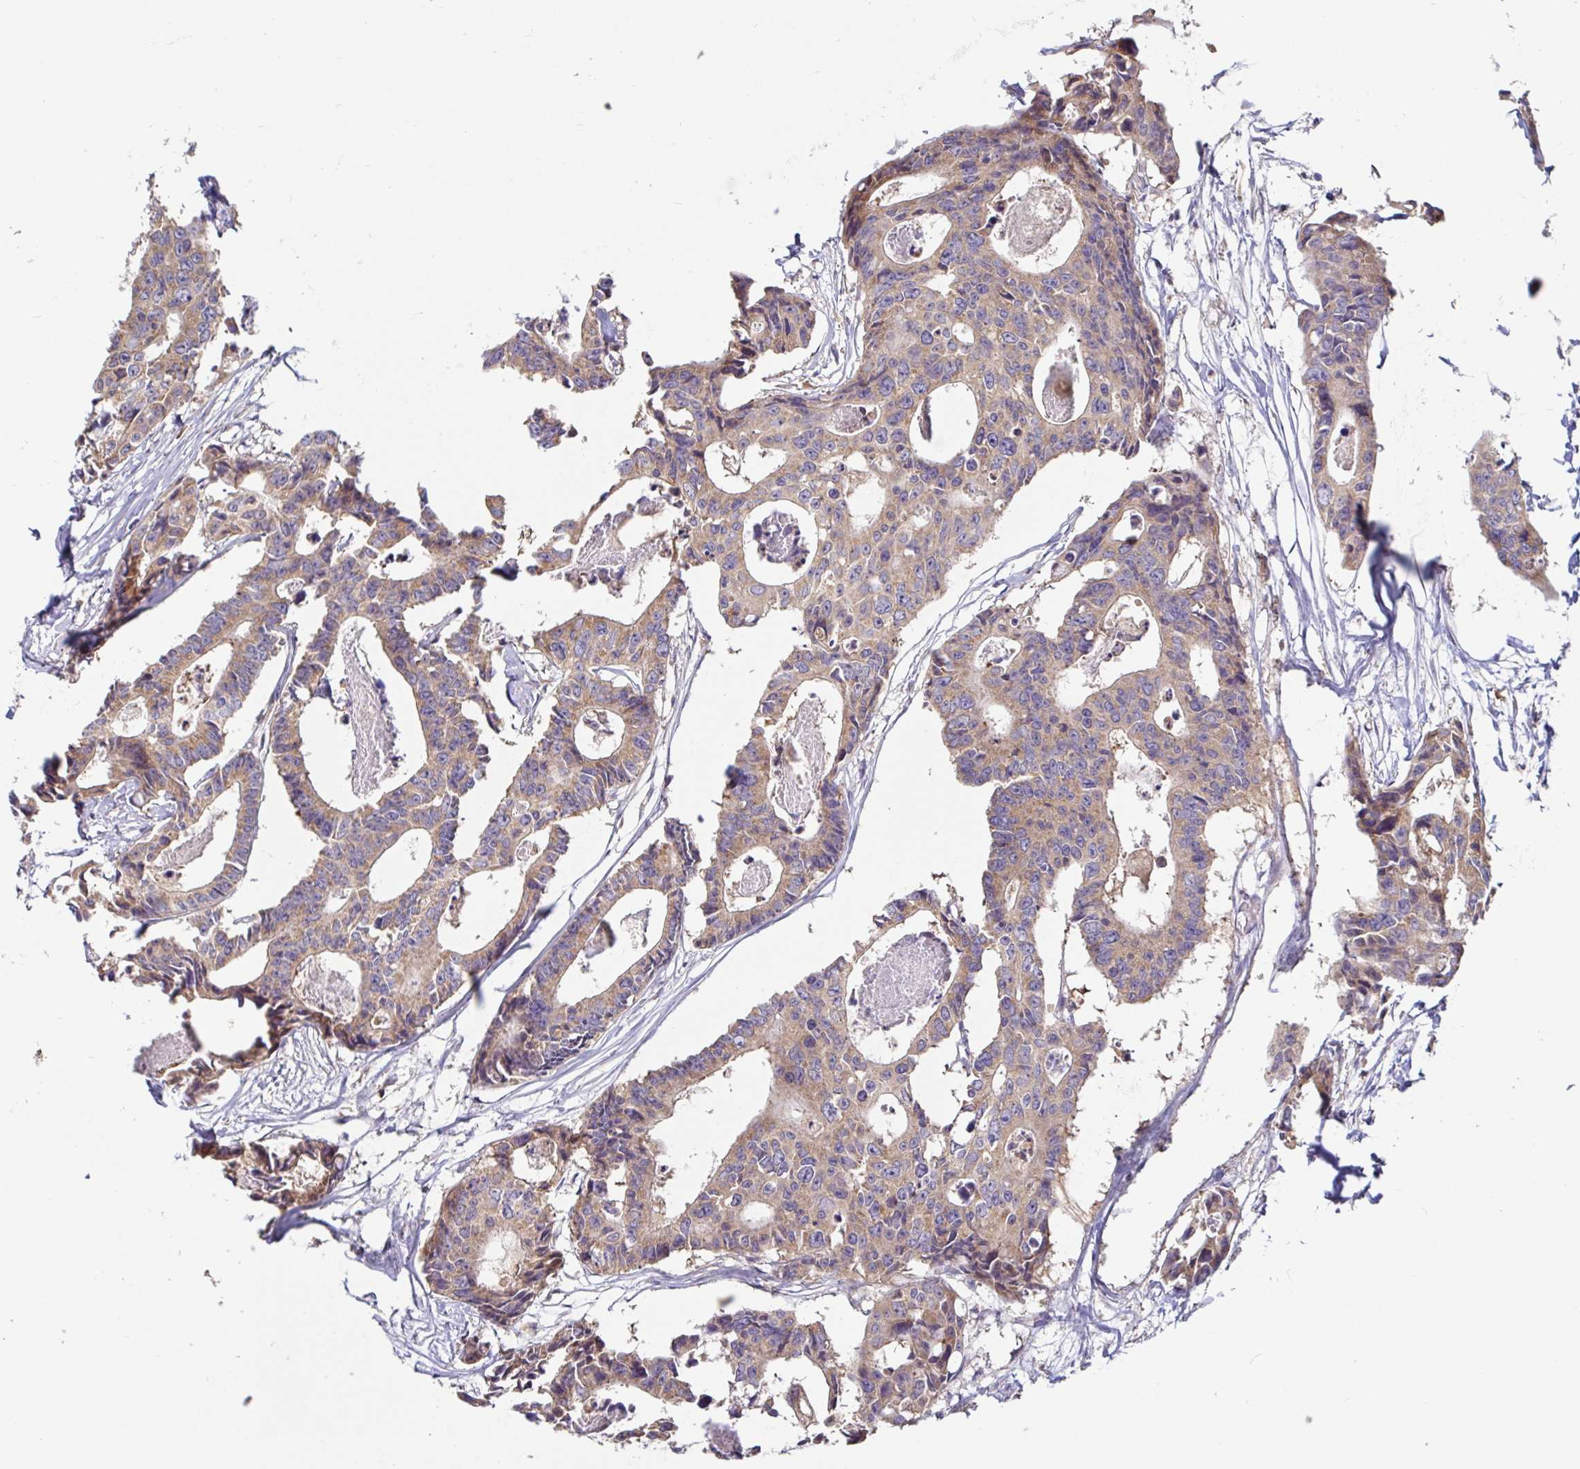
{"staining": {"intensity": "weak", "quantity": ">75%", "location": "cytoplasmic/membranous"}, "tissue": "colorectal cancer", "cell_type": "Tumor cells", "image_type": "cancer", "snomed": [{"axis": "morphology", "description": "Adenocarcinoma, NOS"}, {"axis": "topography", "description": "Rectum"}], "caption": "Tumor cells exhibit low levels of weak cytoplasmic/membranous expression in approximately >75% of cells in colorectal cancer.", "gene": "LARP1", "patient": {"sex": "male", "age": 57}}